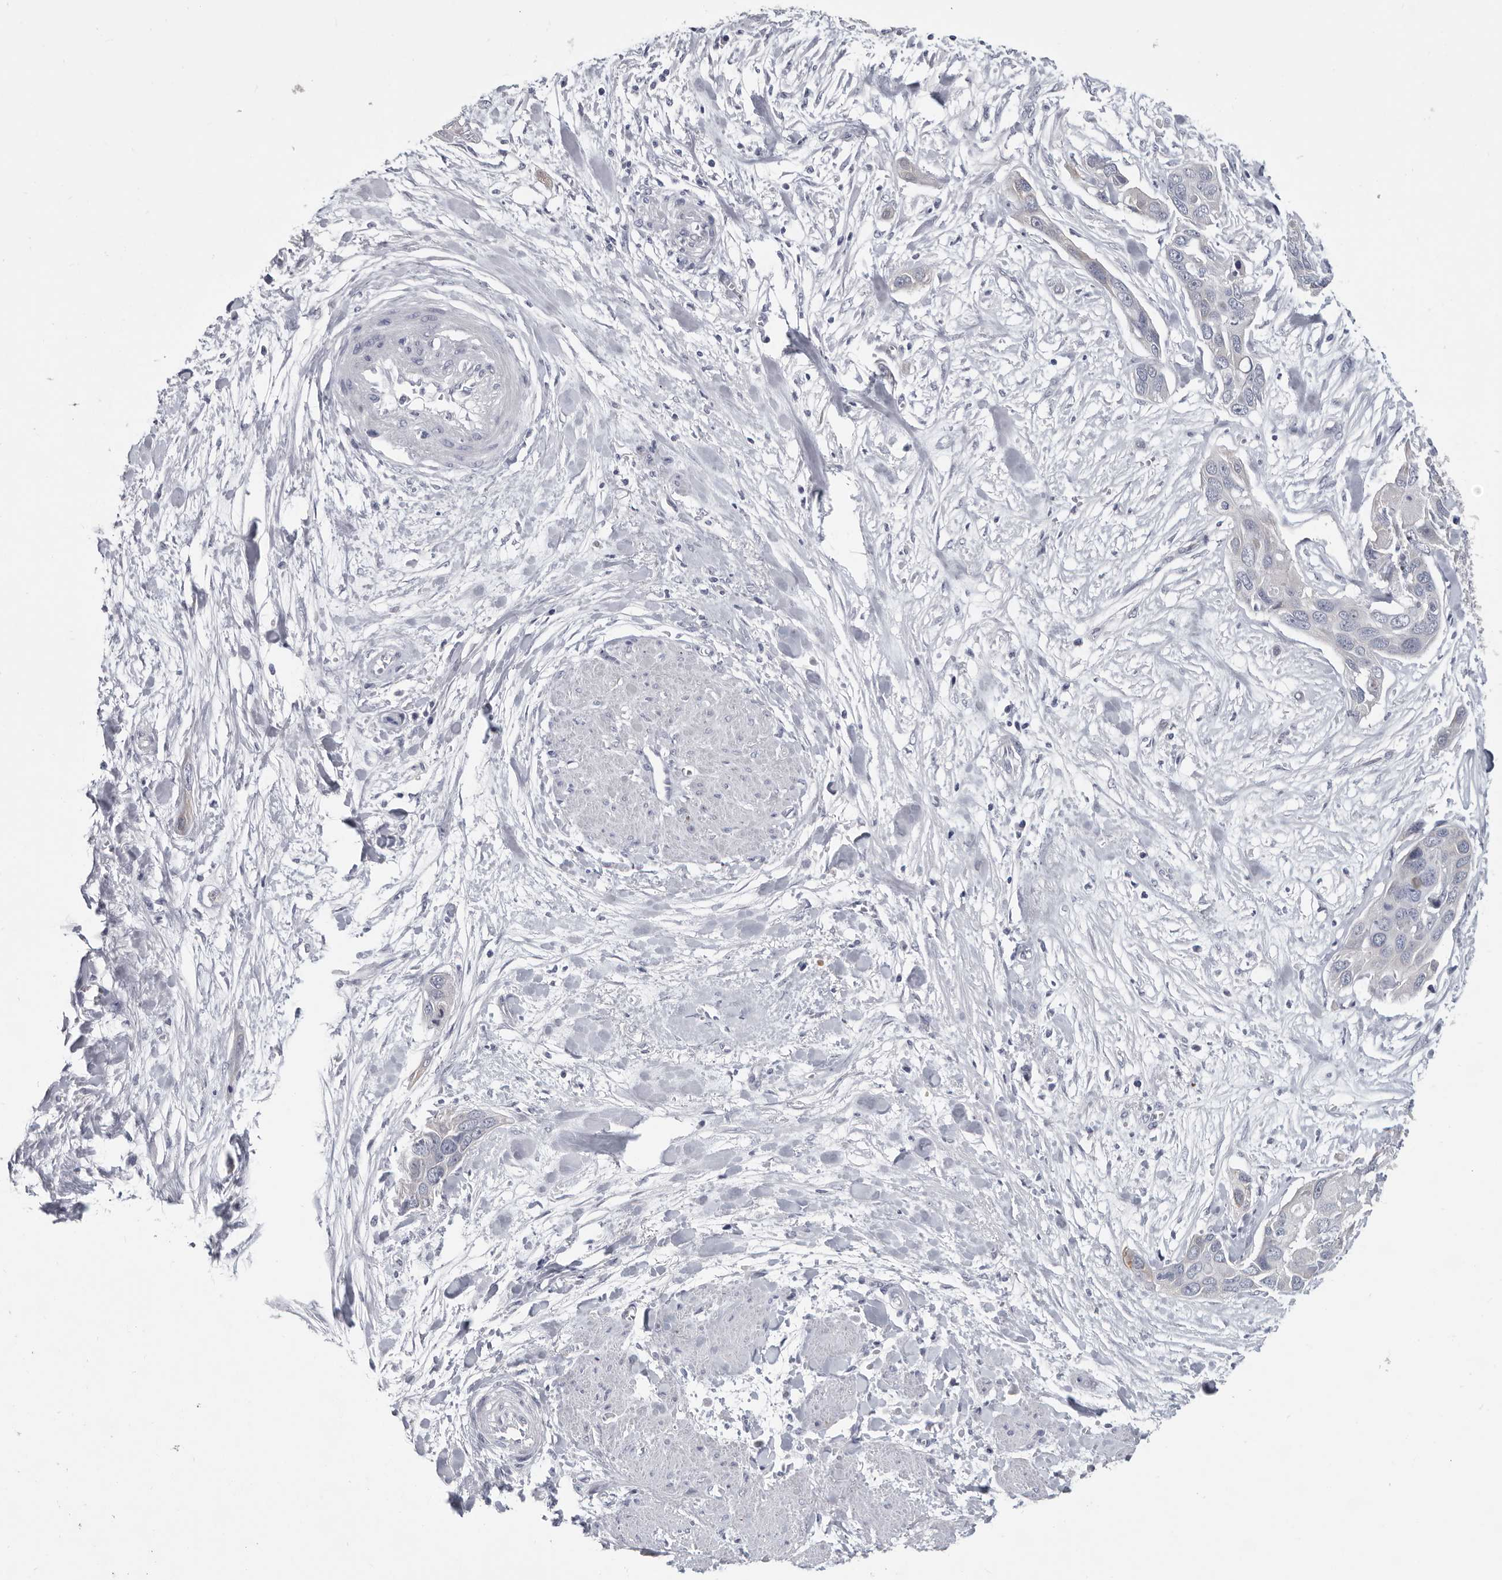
{"staining": {"intensity": "weak", "quantity": "<25%", "location": "cytoplasmic/membranous"}, "tissue": "pancreatic cancer", "cell_type": "Tumor cells", "image_type": "cancer", "snomed": [{"axis": "morphology", "description": "Adenocarcinoma, NOS"}, {"axis": "topography", "description": "Pancreas"}], "caption": "Tumor cells are negative for brown protein staining in adenocarcinoma (pancreatic).", "gene": "WRAP73", "patient": {"sex": "female", "age": 60}}